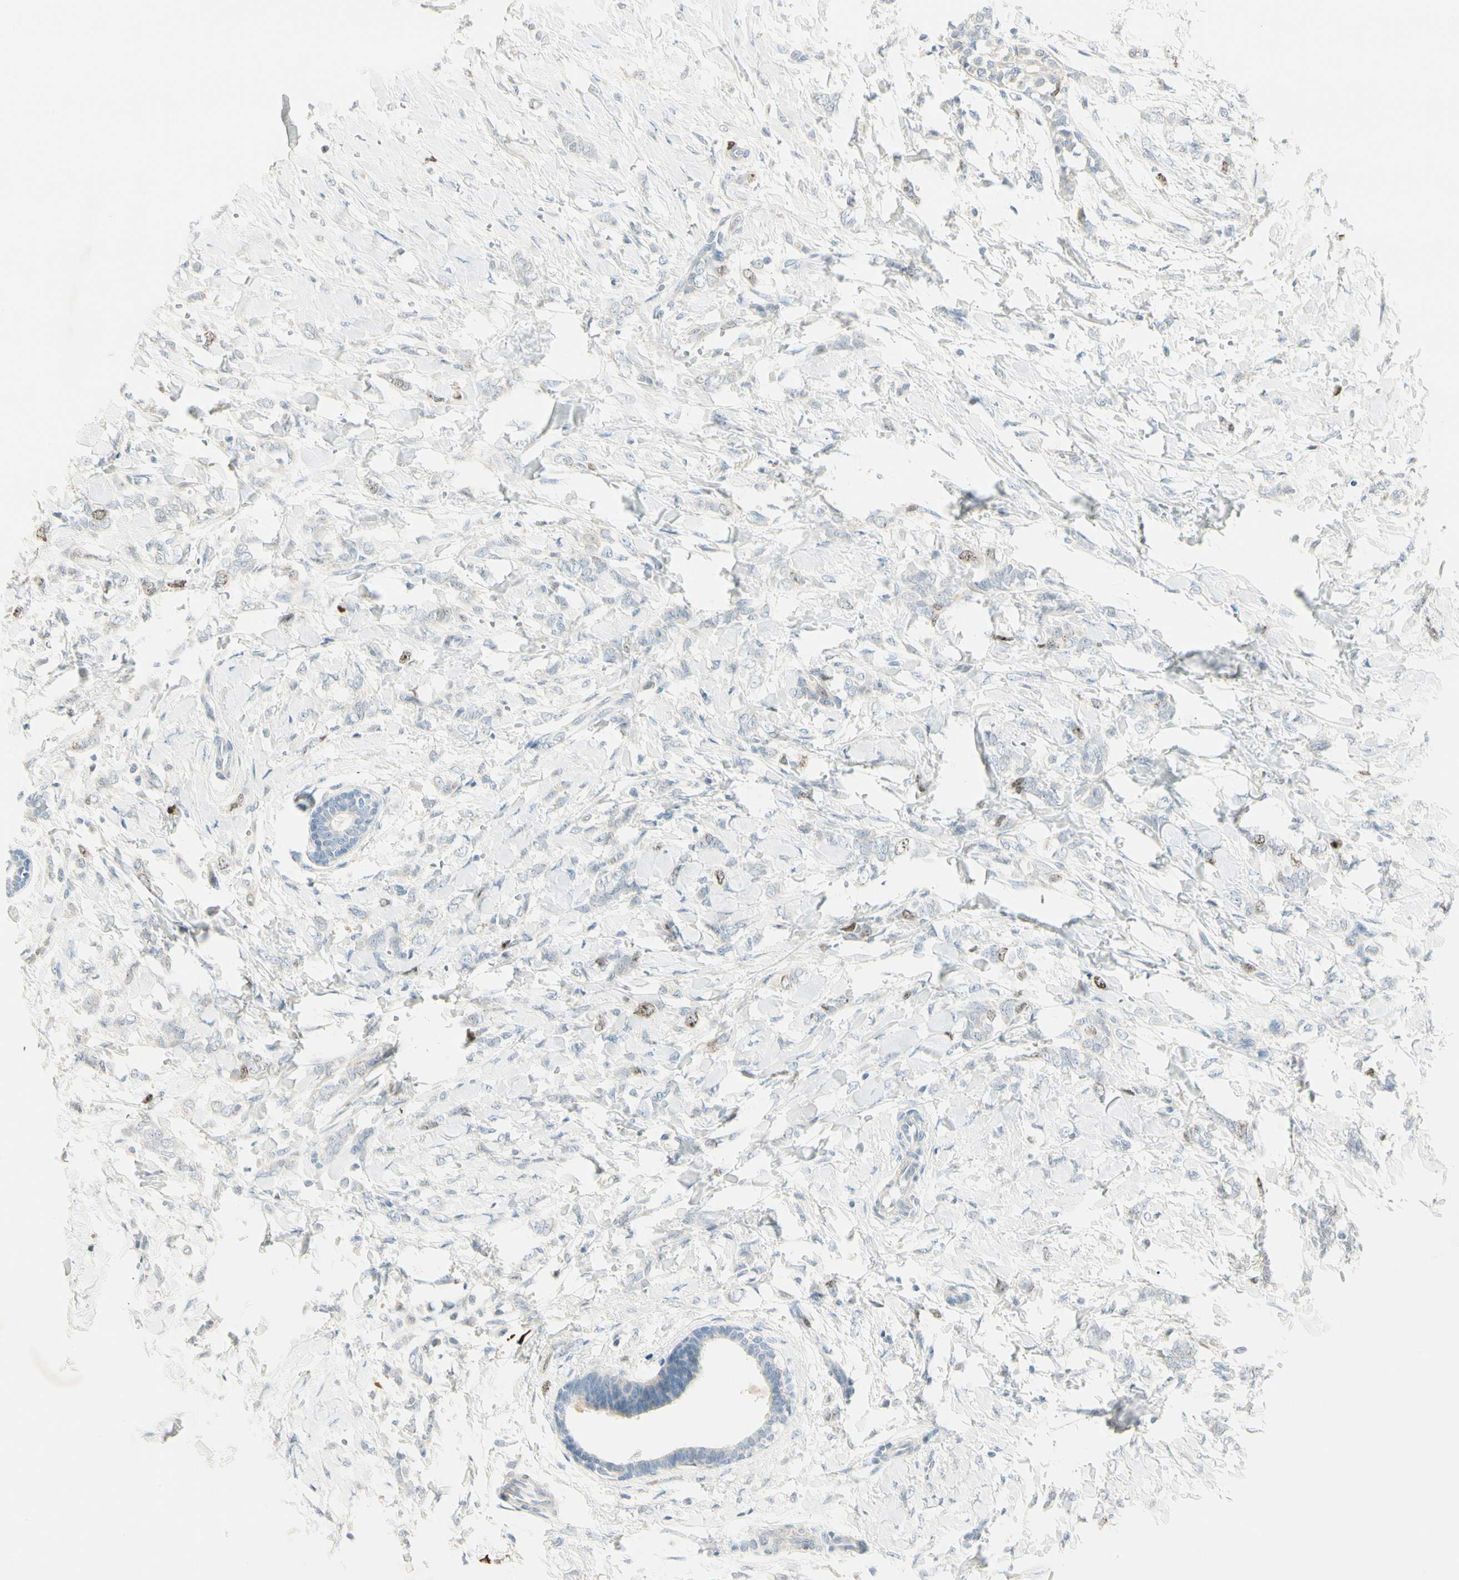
{"staining": {"intensity": "moderate", "quantity": "<25%", "location": "nuclear"}, "tissue": "breast cancer", "cell_type": "Tumor cells", "image_type": "cancer", "snomed": [{"axis": "morphology", "description": "Lobular carcinoma, in situ"}, {"axis": "morphology", "description": "Lobular carcinoma"}, {"axis": "topography", "description": "Breast"}], "caption": "Immunohistochemical staining of breast lobular carcinoma reveals low levels of moderate nuclear protein expression in approximately <25% of tumor cells. The protein of interest is stained brown, and the nuclei are stained in blue (DAB IHC with brightfield microscopy, high magnification).", "gene": "PITX1", "patient": {"sex": "female", "age": 41}}